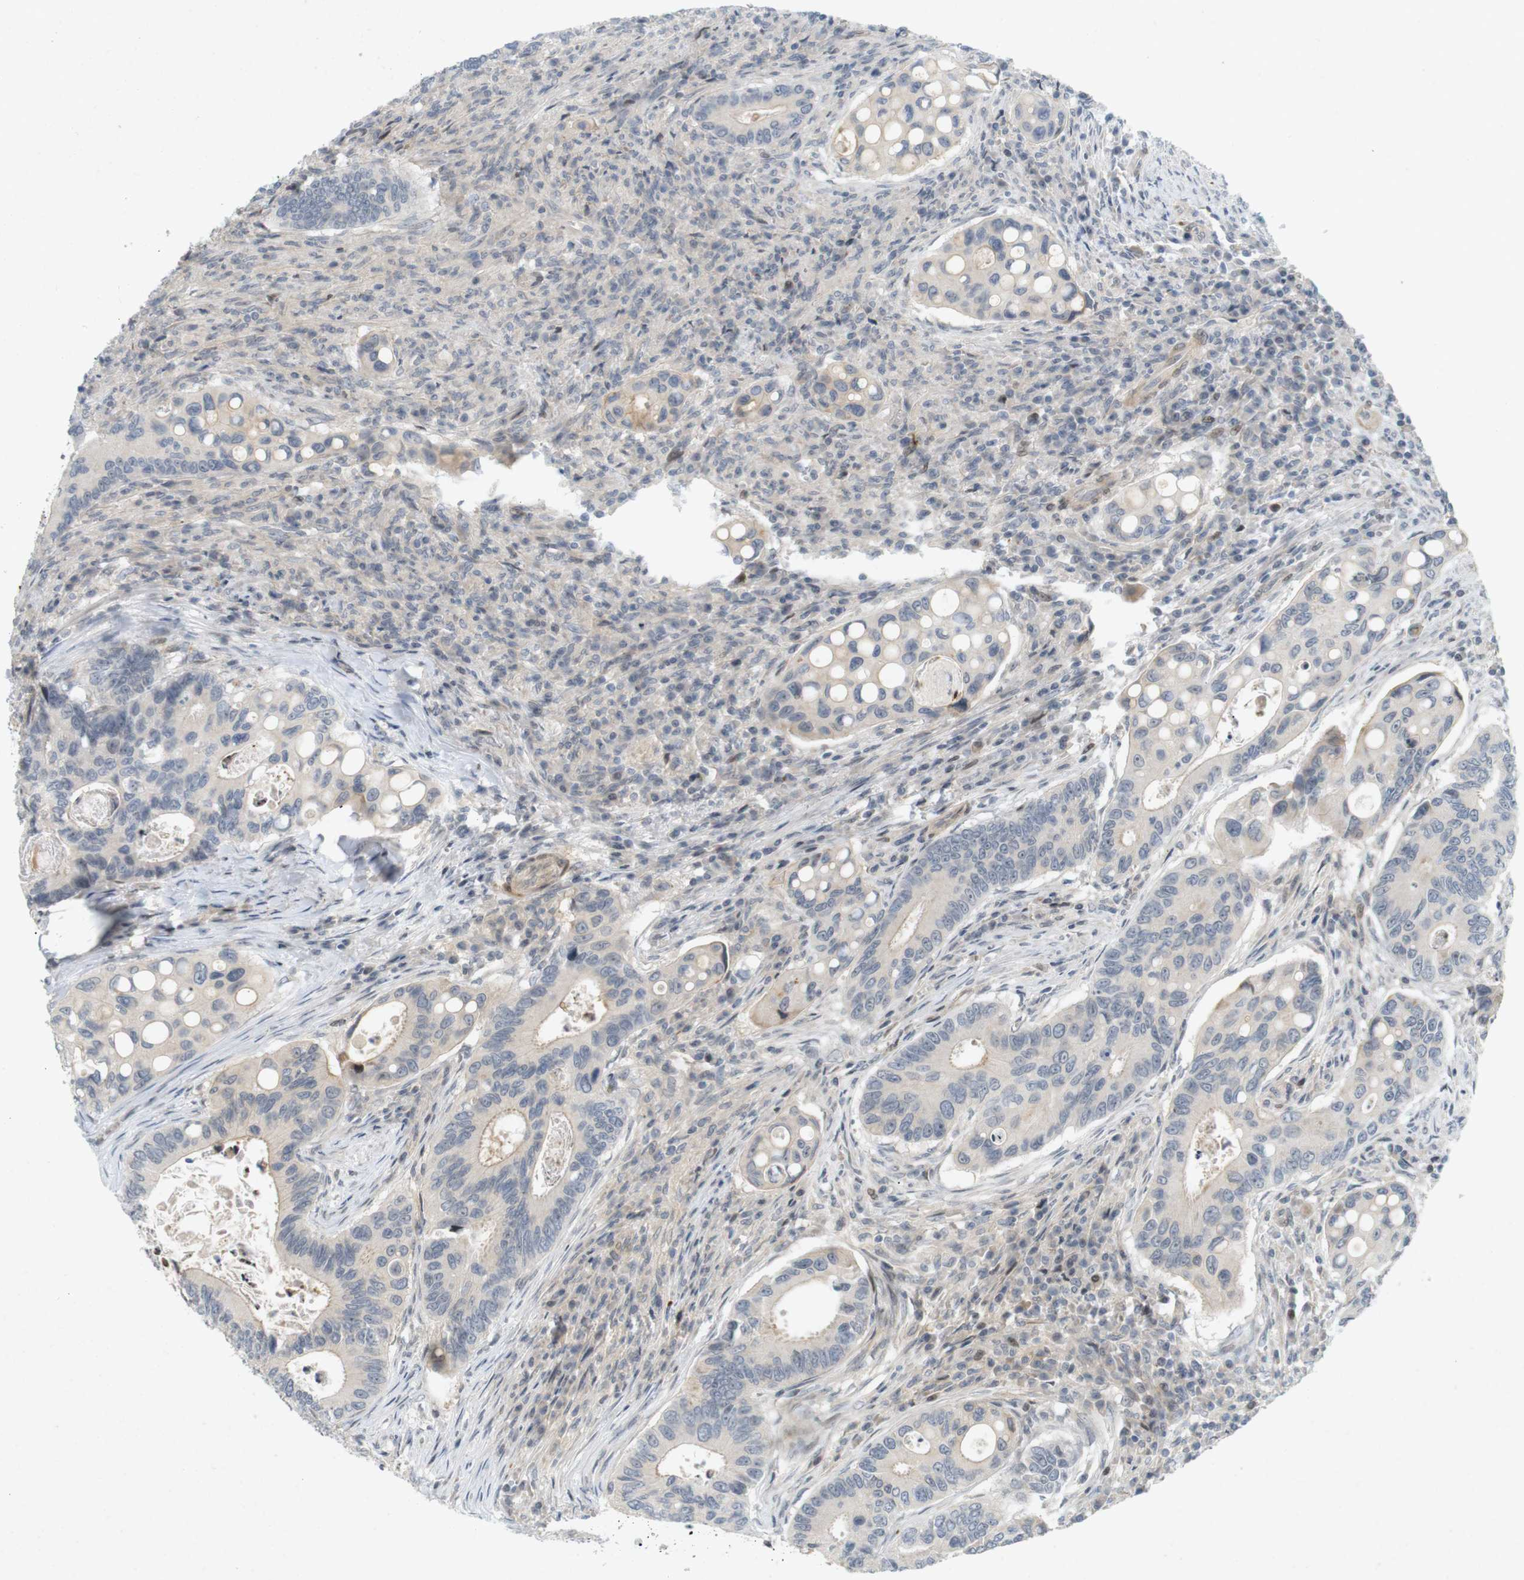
{"staining": {"intensity": "negative", "quantity": "none", "location": "none"}, "tissue": "colorectal cancer", "cell_type": "Tumor cells", "image_type": "cancer", "snomed": [{"axis": "morphology", "description": "Inflammation, NOS"}, {"axis": "morphology", "description": "Adenocarcinoma, NOS"}, {"axis": "topography", "description": "Colon"}], "caption": "Tumor cells show no significant positivity in colorectal cancer (adenocarcinoma).", "gene": "PPP1R14A", "patient": {"sex": "male", "age": 72}}